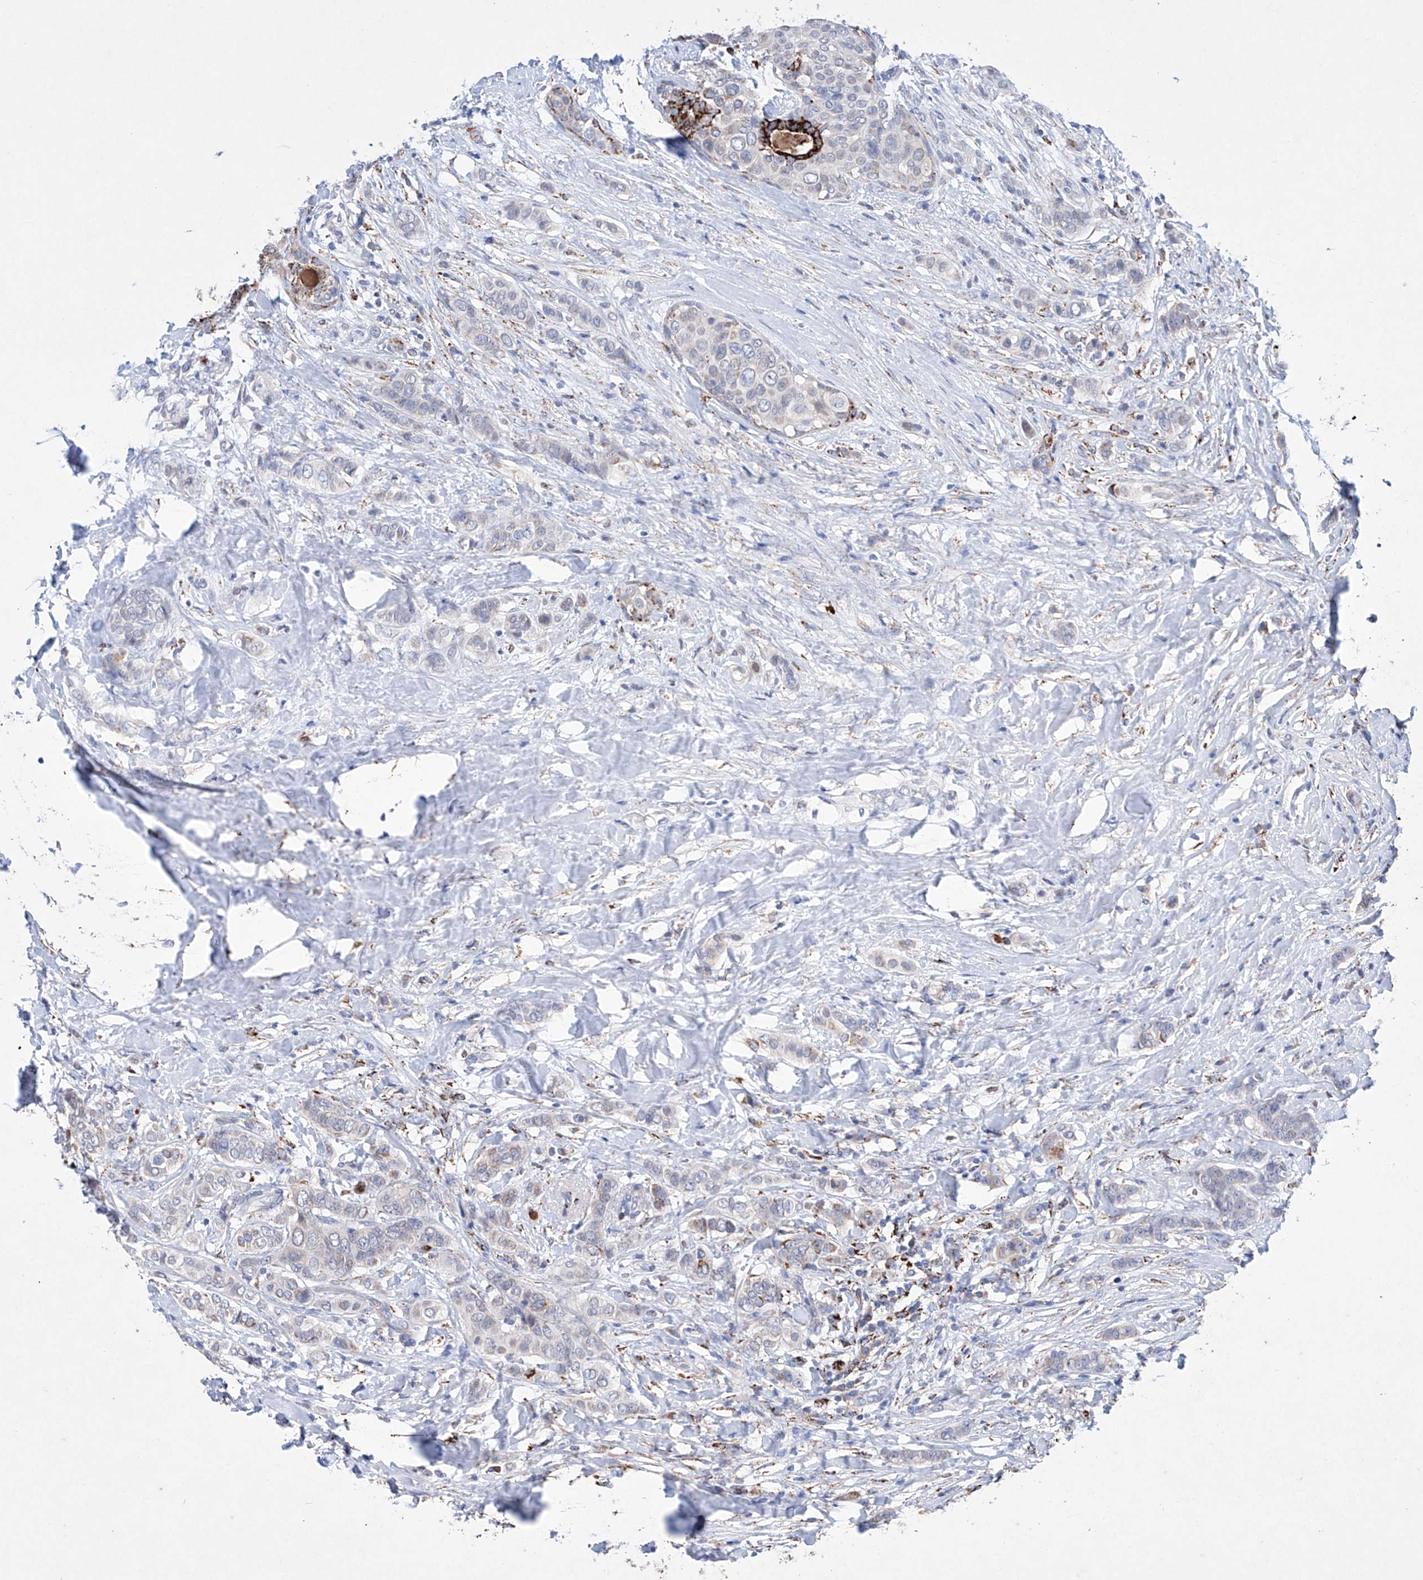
{"staining": {"intensity": "moderate", "quantity": "<25%", "location": "cytoplasmic/membranous"}, "tissue": "breast cancer", "cell_type": "Tumor cells", "image_type": "cancer", "snomed": [{"axis": "morphology", "description": "Lobular carcinoma"}, {"axis": "topography", "description": "Breast"}], "caption": "Breast lobular carcinoma was stained to show a protein in brown. There is low levels of moderate cytoplasmic/membranous expression in about <25% of tumor cells.", "gene": "NRROS", "patient": {"sex": "female", "age": 51}}